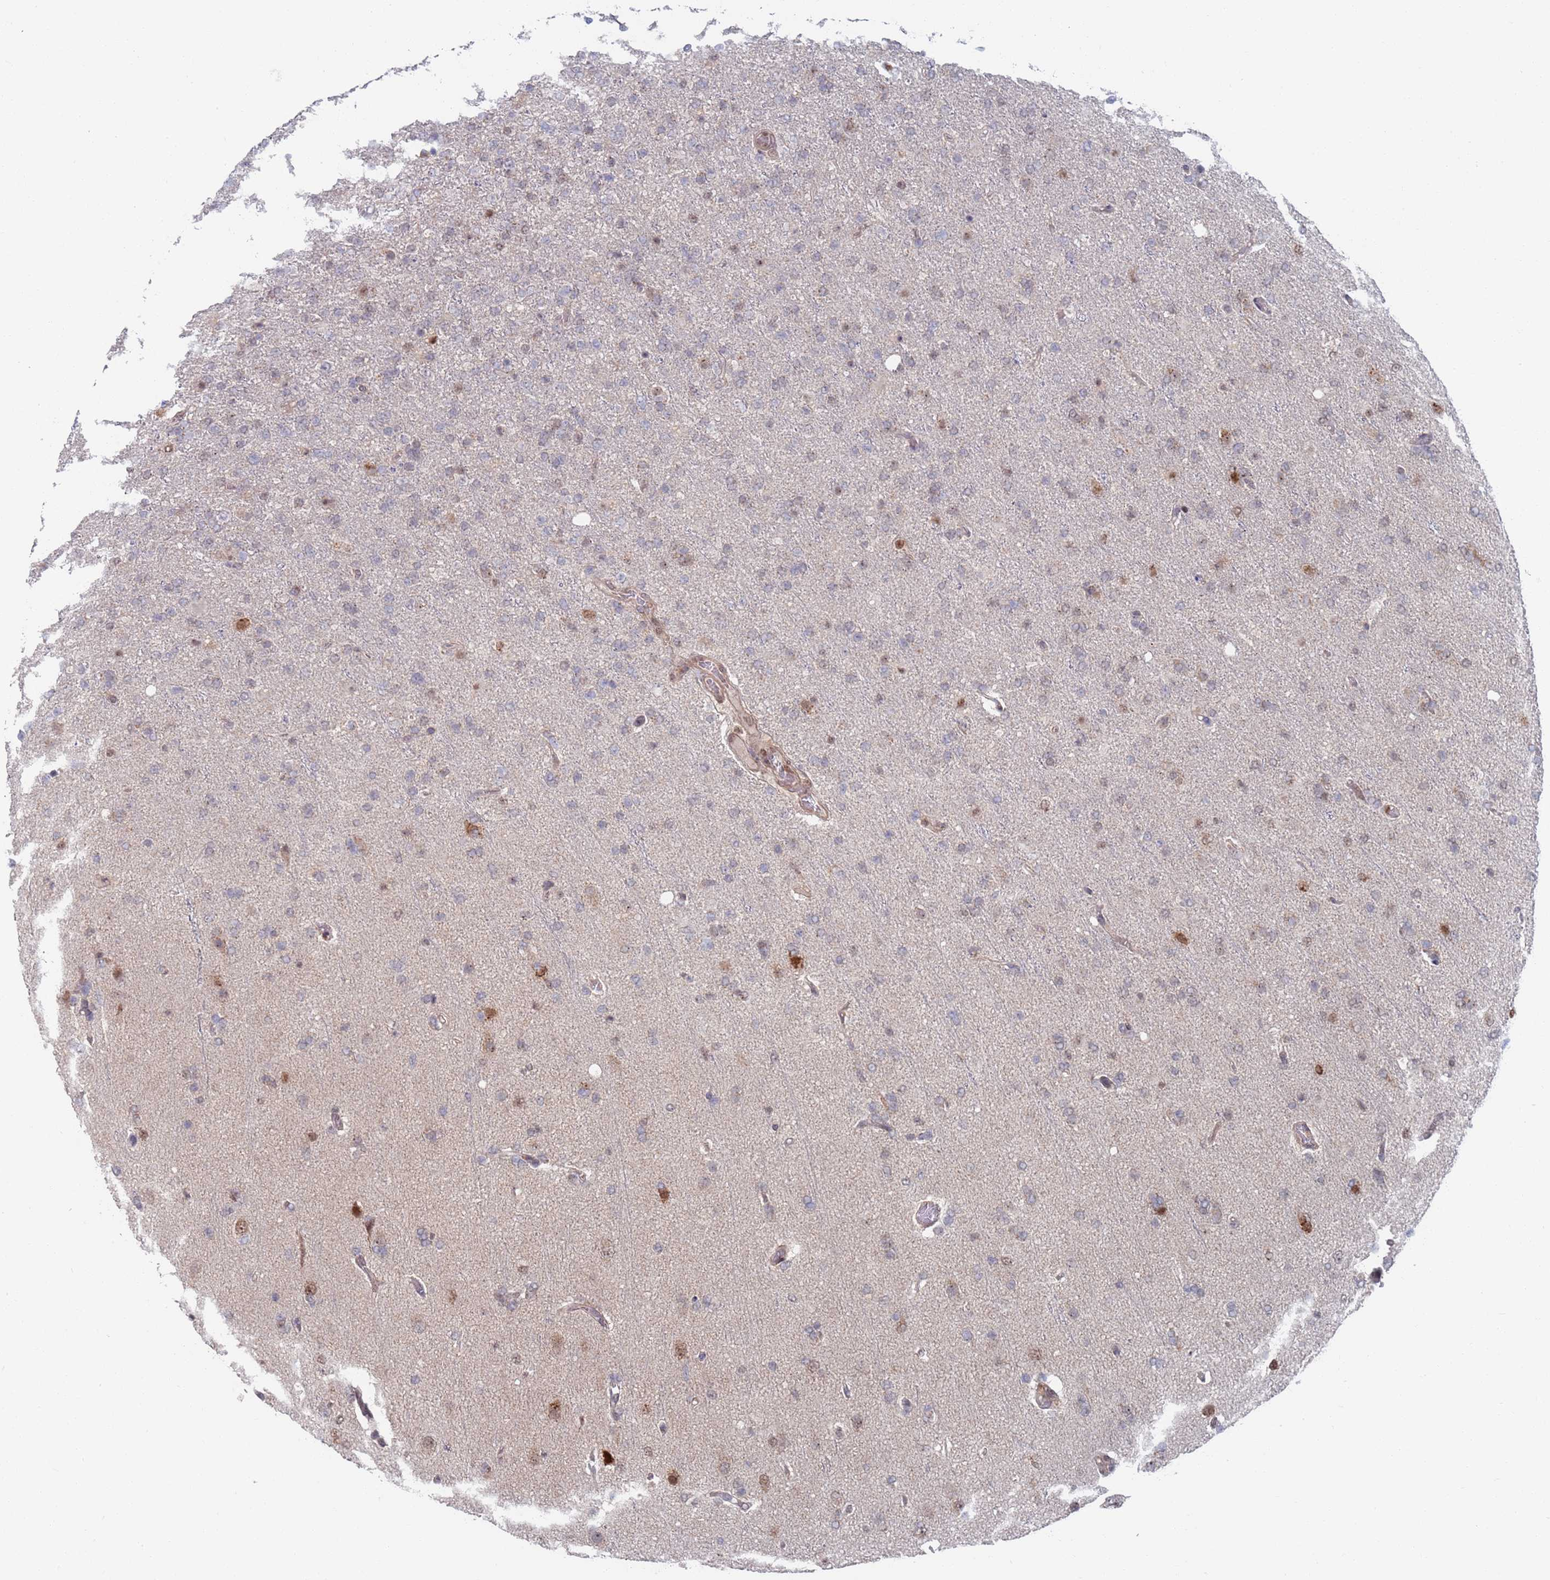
{"staining": {"intensity": "negative", "quantity": "none", "location": "none"}, "tissue": "glioma", "cell_type": "Tumor cells", "image_type": "cancer", "snomed": [{"axis": "morphology", "description": "Glioma, malignant, High grade"}, {"axis": "topography", "description": "Brain"}], "caption": "Tumor cells are negative for brown protein staining in high-grade glioma (malignant).", "gene": "RPP25", "patient": {"sex": "female", "age": 74}}